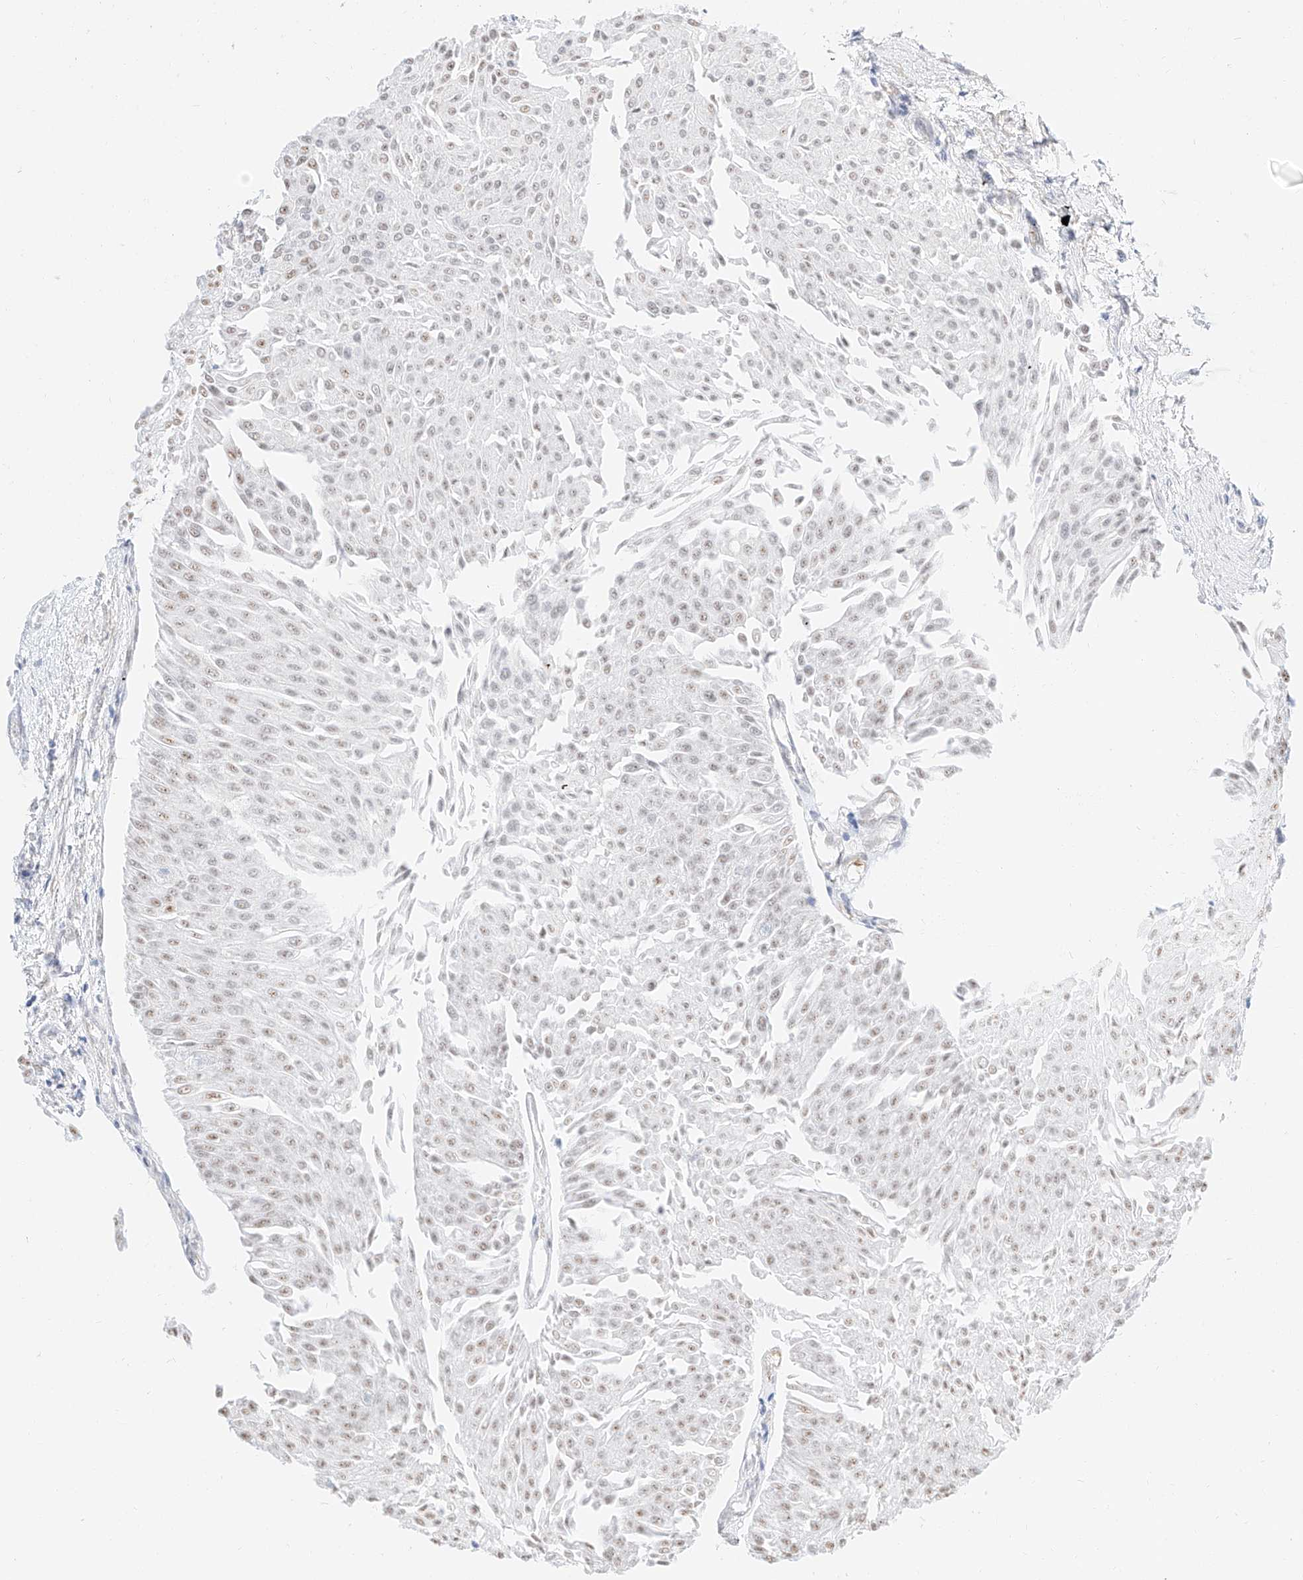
{"staining": {"intensity": "negative", "quantity": "none", "location": "none"}, "tissue": "urothelial cancer", "cell_type": "Tumor cells", "image_type": "cancer", "snomed": [{"axis": "morphology", "description": "Urothelial carcinoma, Low grade"}, {"axis": "topography", "description": "Urinary bladder"}], "caption": "DAB immunohistochemical staining of human urothelial cancer shows no significant positivity in tumor cells.", "gene": "CDCP2", "patient": {"sex": "male", "age": 67}}